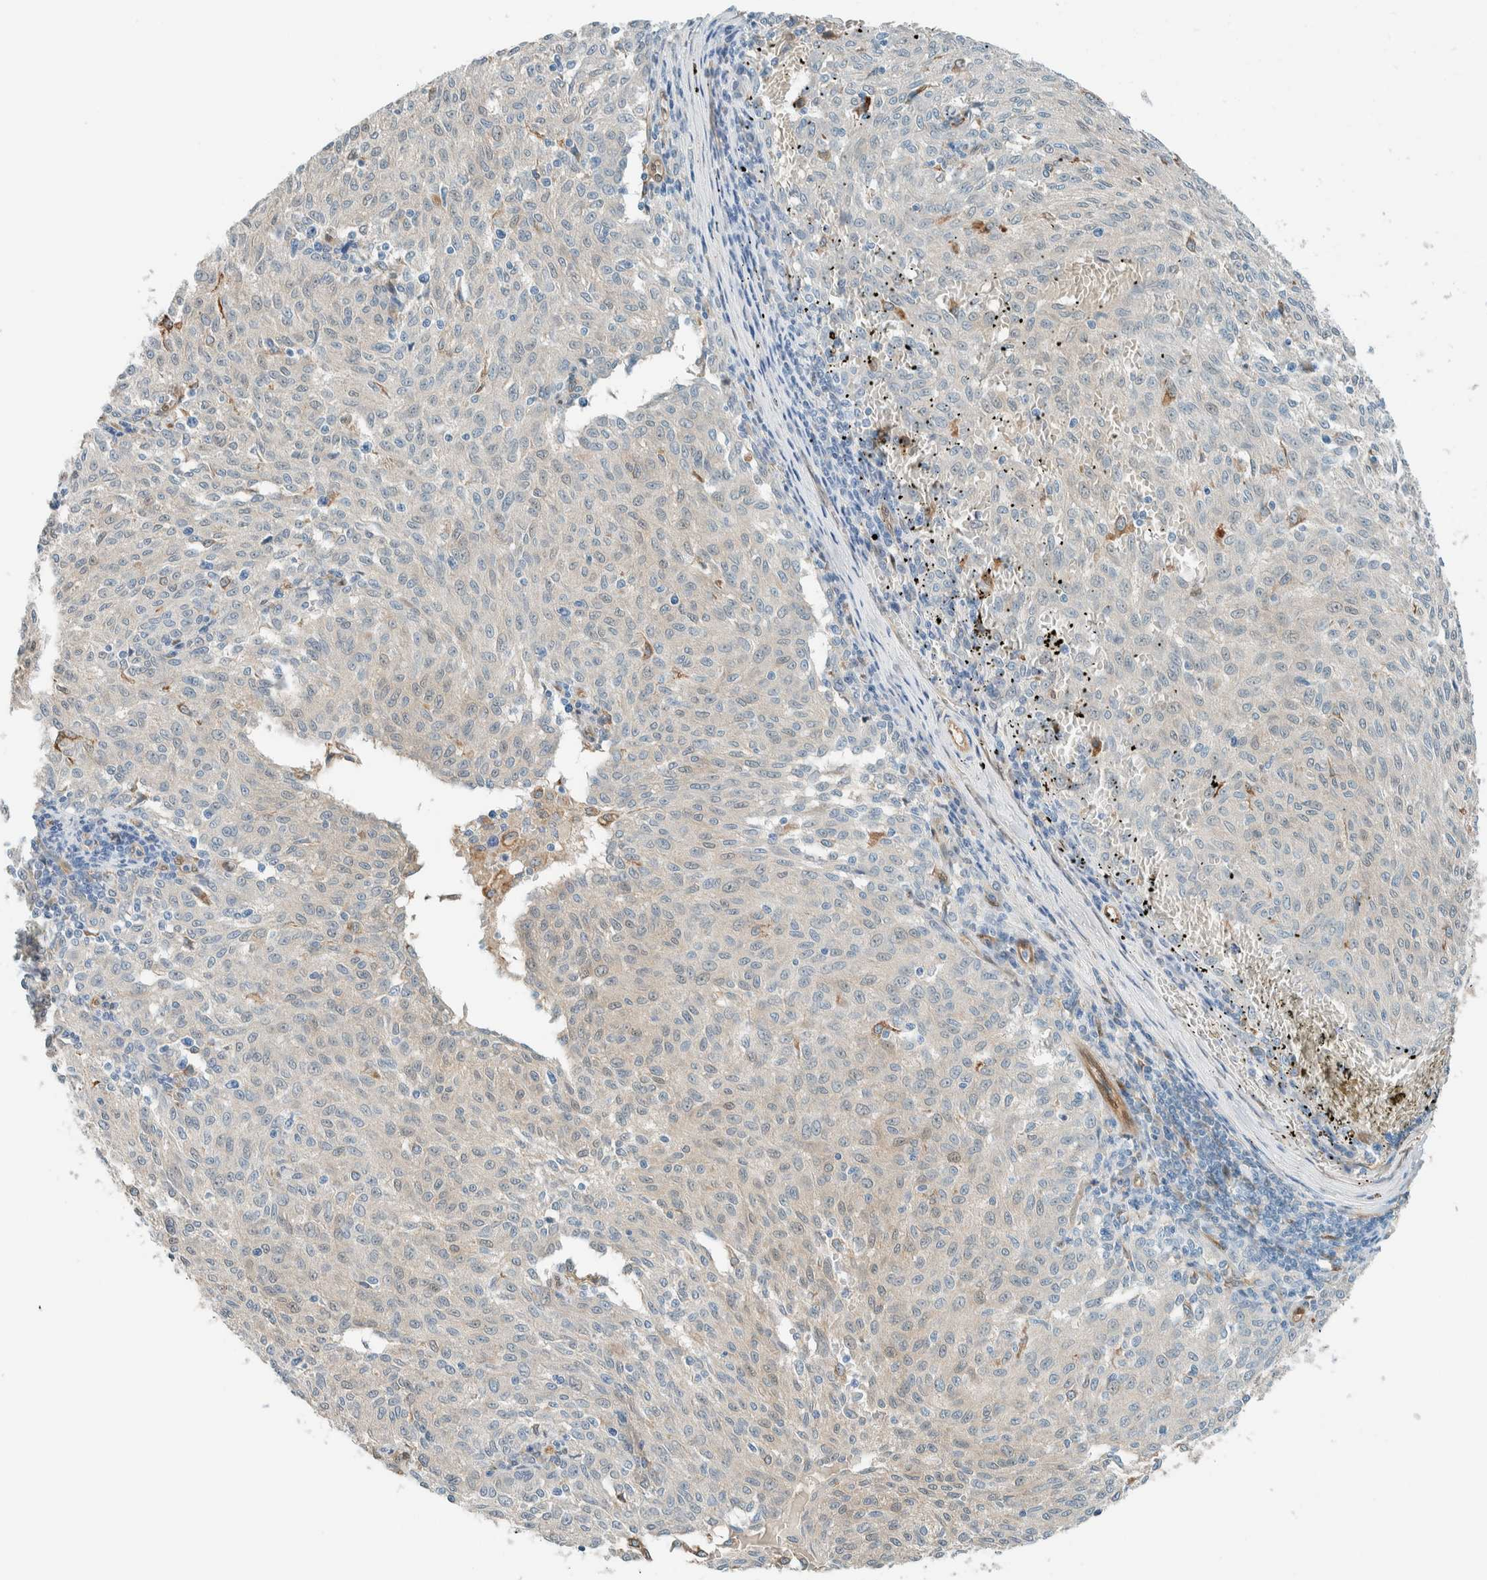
{"staining": {"intensity": "negative", "quantity": "none", "location": "none"}, "tissue": "melanoma", "cell_type": "Tumor cells", "image_type": "cancer", "snomed": [{"axis": "morphology", "description": "Malignant melanoma, NOS"}, {"axis": "topography", "description": "Skin"}], "caption": "Immunohistochemistry (IHC) photomicrograph of human malignant melanoma stained for a protein (brown), which reveals no expression in tumor cells.", "gene": "NXN", "patient": {"sex": "female", "age": 72}}